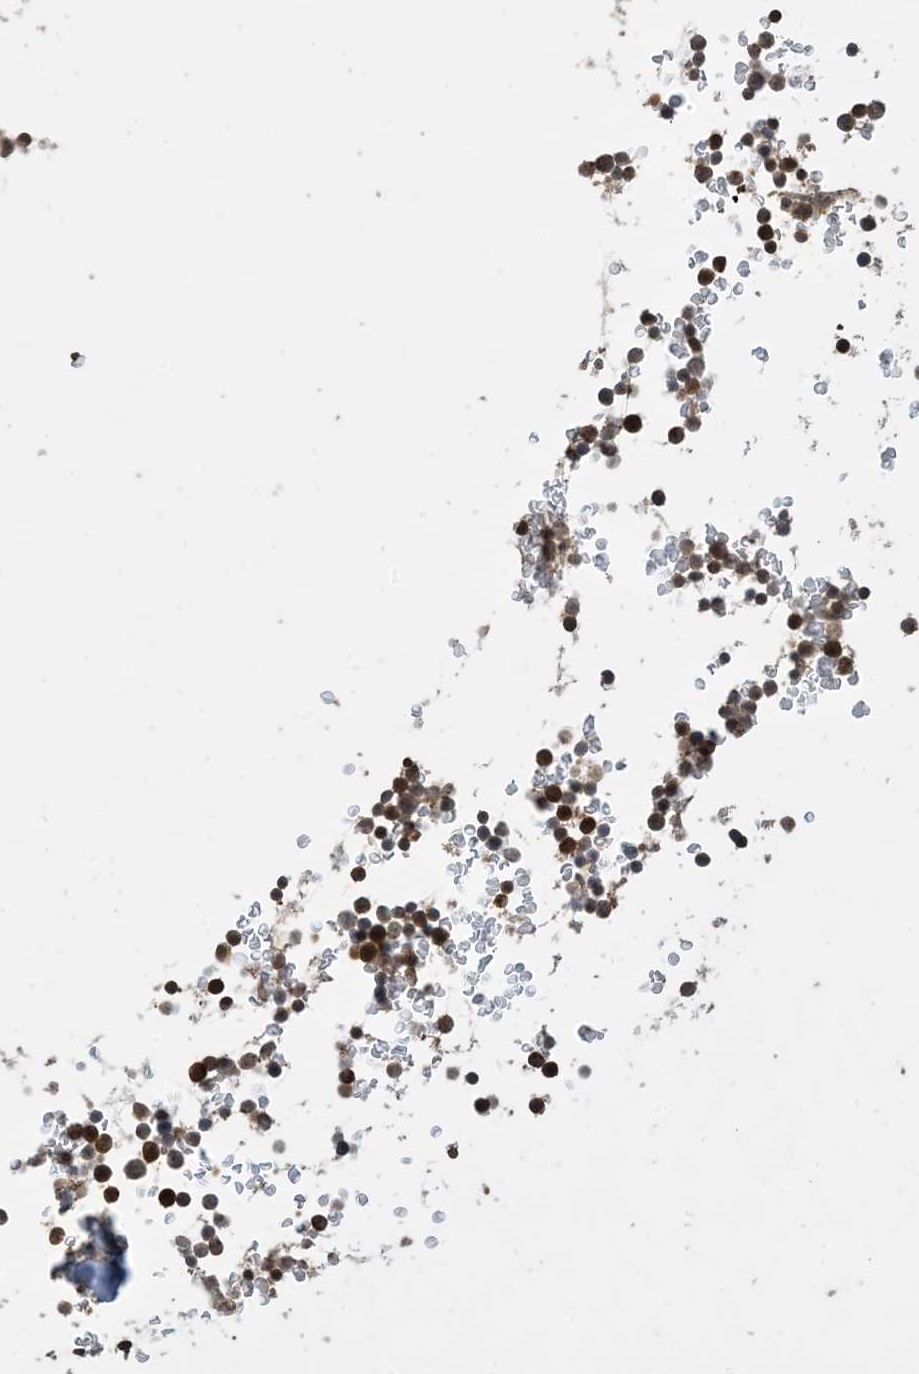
{"staining": {"intensity": "moderate", "quantity": ">75%", "location": "cytoplasmic/membranous,nuclear"}, "tissue": "bone marrow", "cell_type": "Hematopoietic cells", "image_type": "normal", "snomed": [{"axis": "morphology", "description": "Normal tissue, NOS"}, {"axis": "topography", "description": "Bone marrow"}], "caption": "IHC histopathology image of unremarkable bone marrow stained for a protein (brown), which shows medium levels of moderate cytoplasmic/membranous,nuclear staining in approximately >75% of hematopoietic cells.", "gene": "ZNF511", "patient": {"sex": "male", "age": 58}}